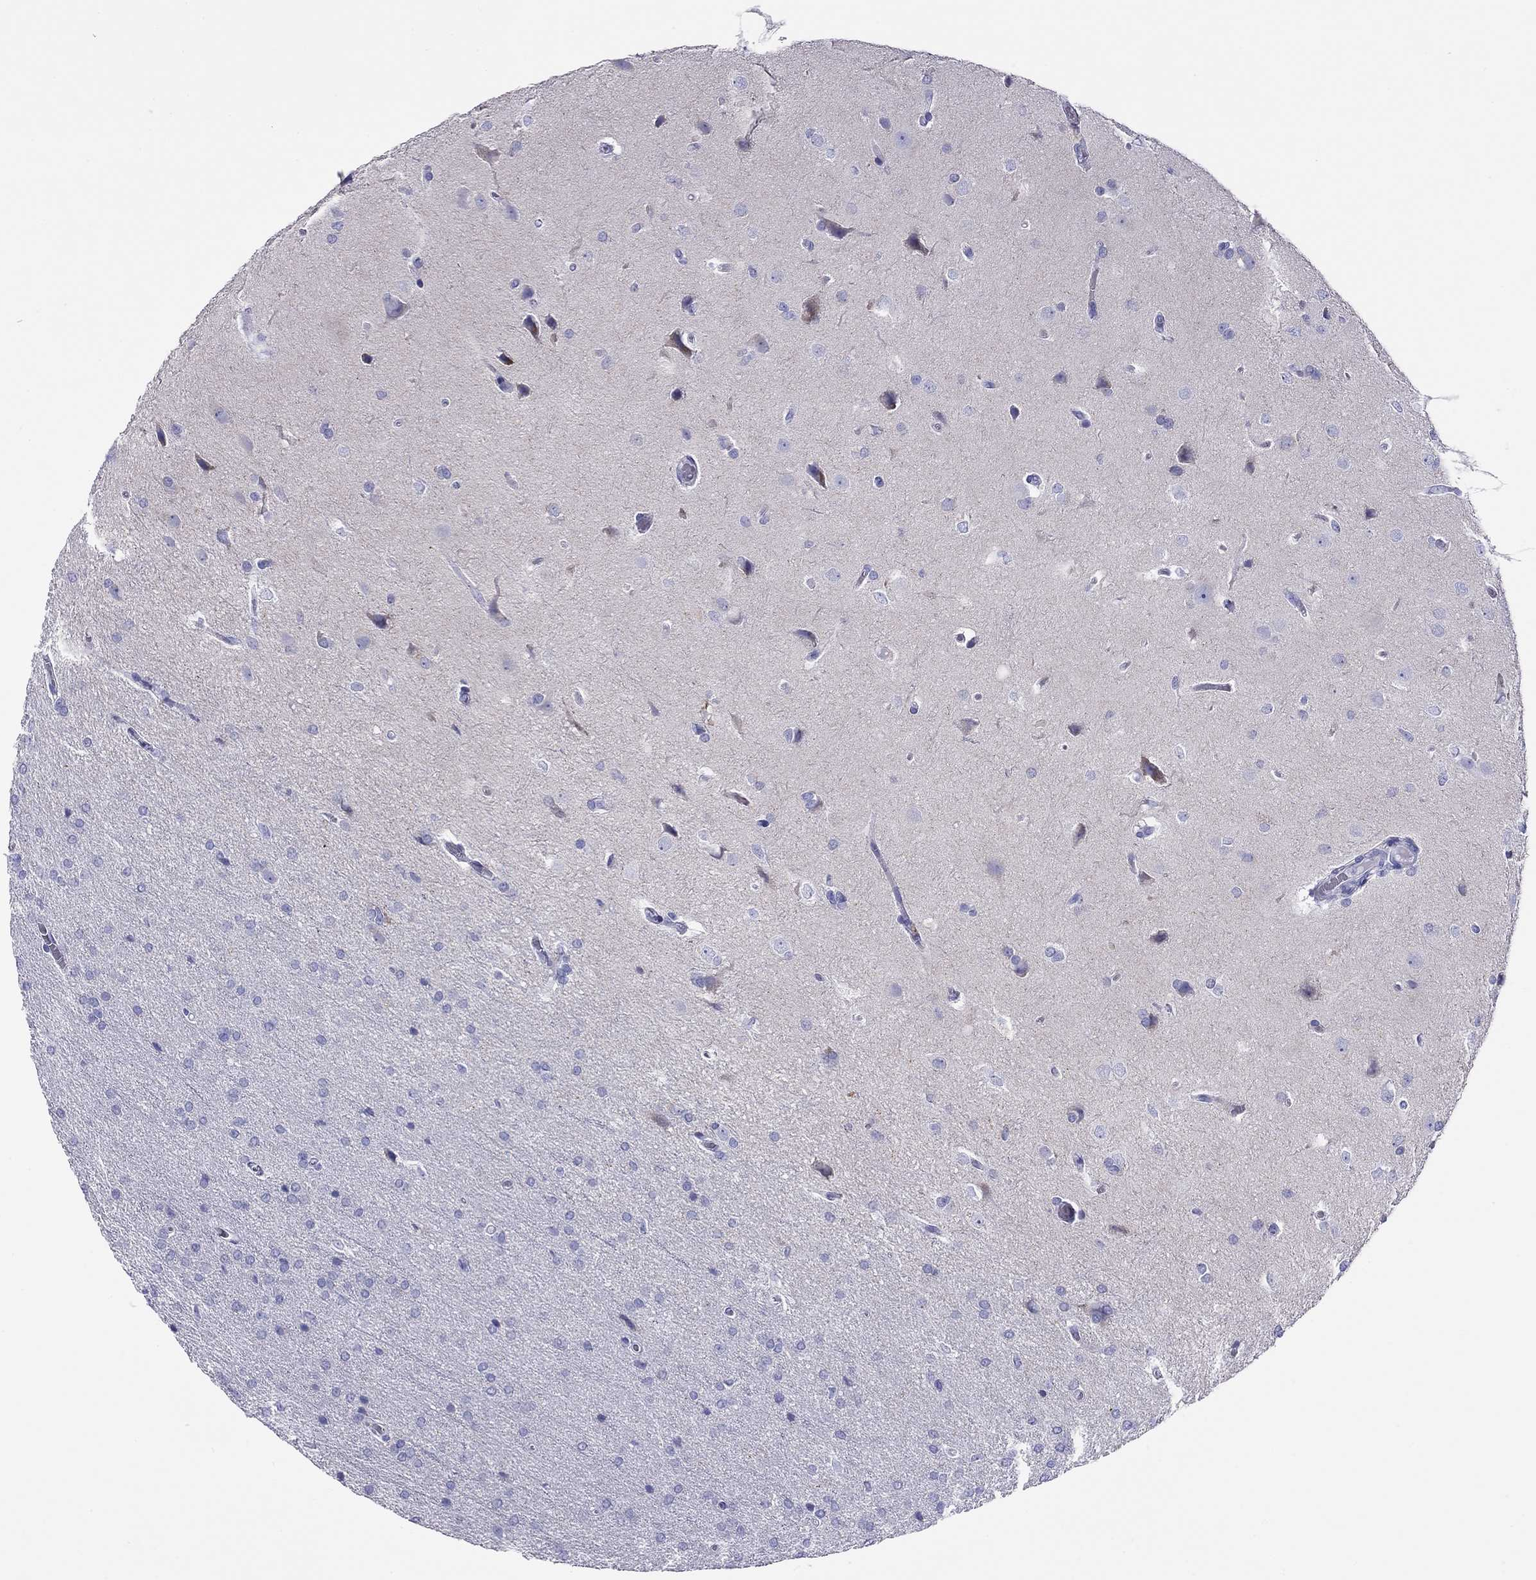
{"staining": {"intensity": "negative", "quantity": "none", "location": "none"}, "tissue": "glioma", "cell_type": "Tumor cells", "image_type": "cancer", "snomed": [{"axis": "morphology", "description": "Glioma, malignant, Low grade"}, {"axis": "topography", "description": "Brain"}], "caption": "This is an immunohistochemistry (IHC) micrograph of human malignant glioma (low-grade). There is no expression in tumor cells.", "gene": "PTPRN", "patient": {"sex": "female", "age": 32}}